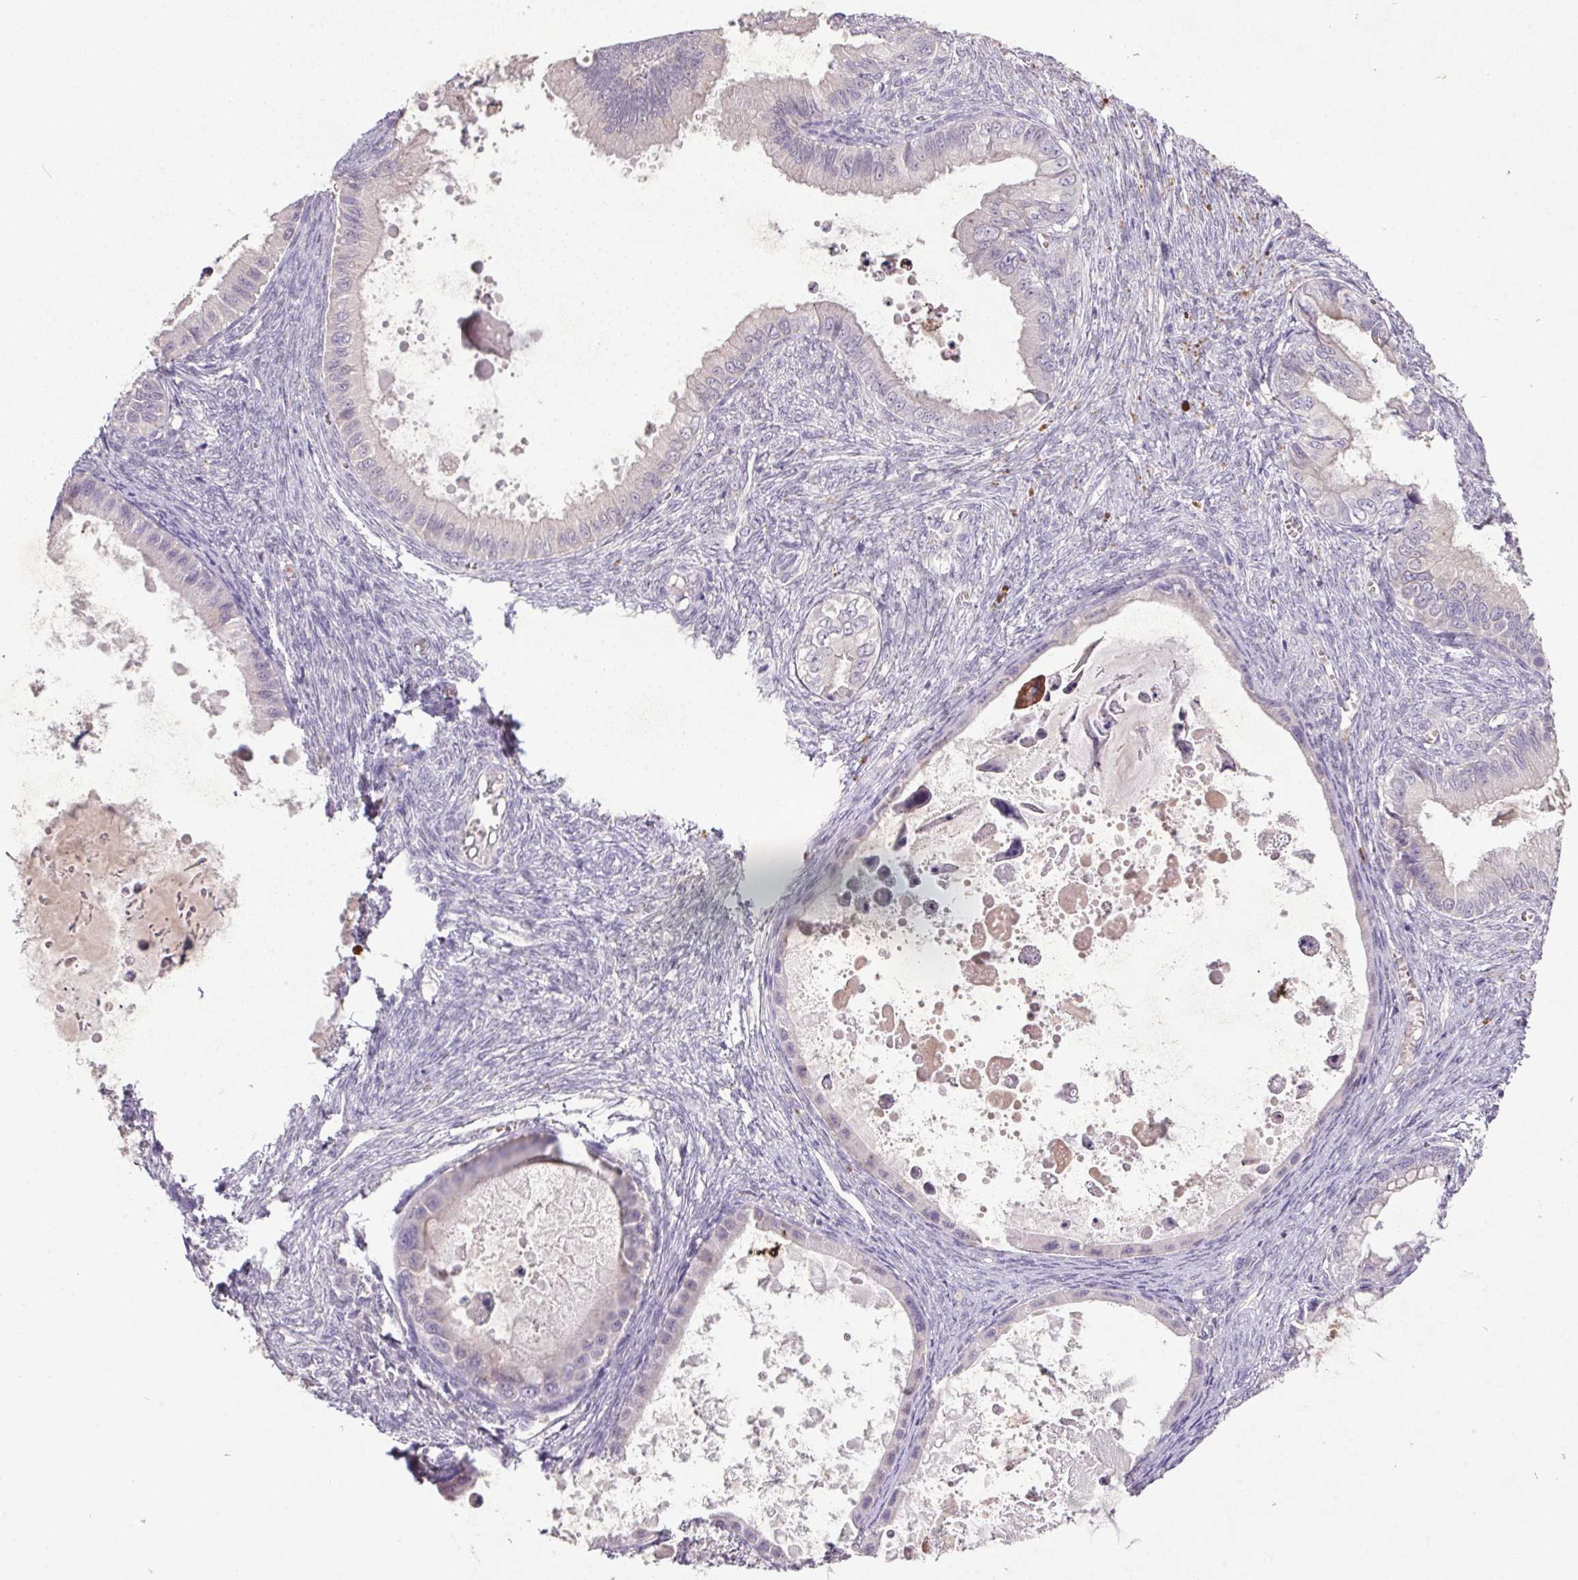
{"staining": {"intensity": "moderate", "quantity": "<25%", "location": "cytoplasmic/membranous"}, "tissue": "ovarian cancer", "cell_type": "Tumor cells", "image_type": "cancer", "snomed": [{"axis": "morphology", "description": "Cystadenocarcinoma, mucinous, NOS"}, {"axis": "topography", "description": "Ovary"}], "caption": "The micrograph reveals a brown stain indicating the presence of a protein in the cytoplasmic/membranous of tumor cells in ovarian cancer.", "gene": "TRDN", "patient": {"sex": "female", "age": 64}}